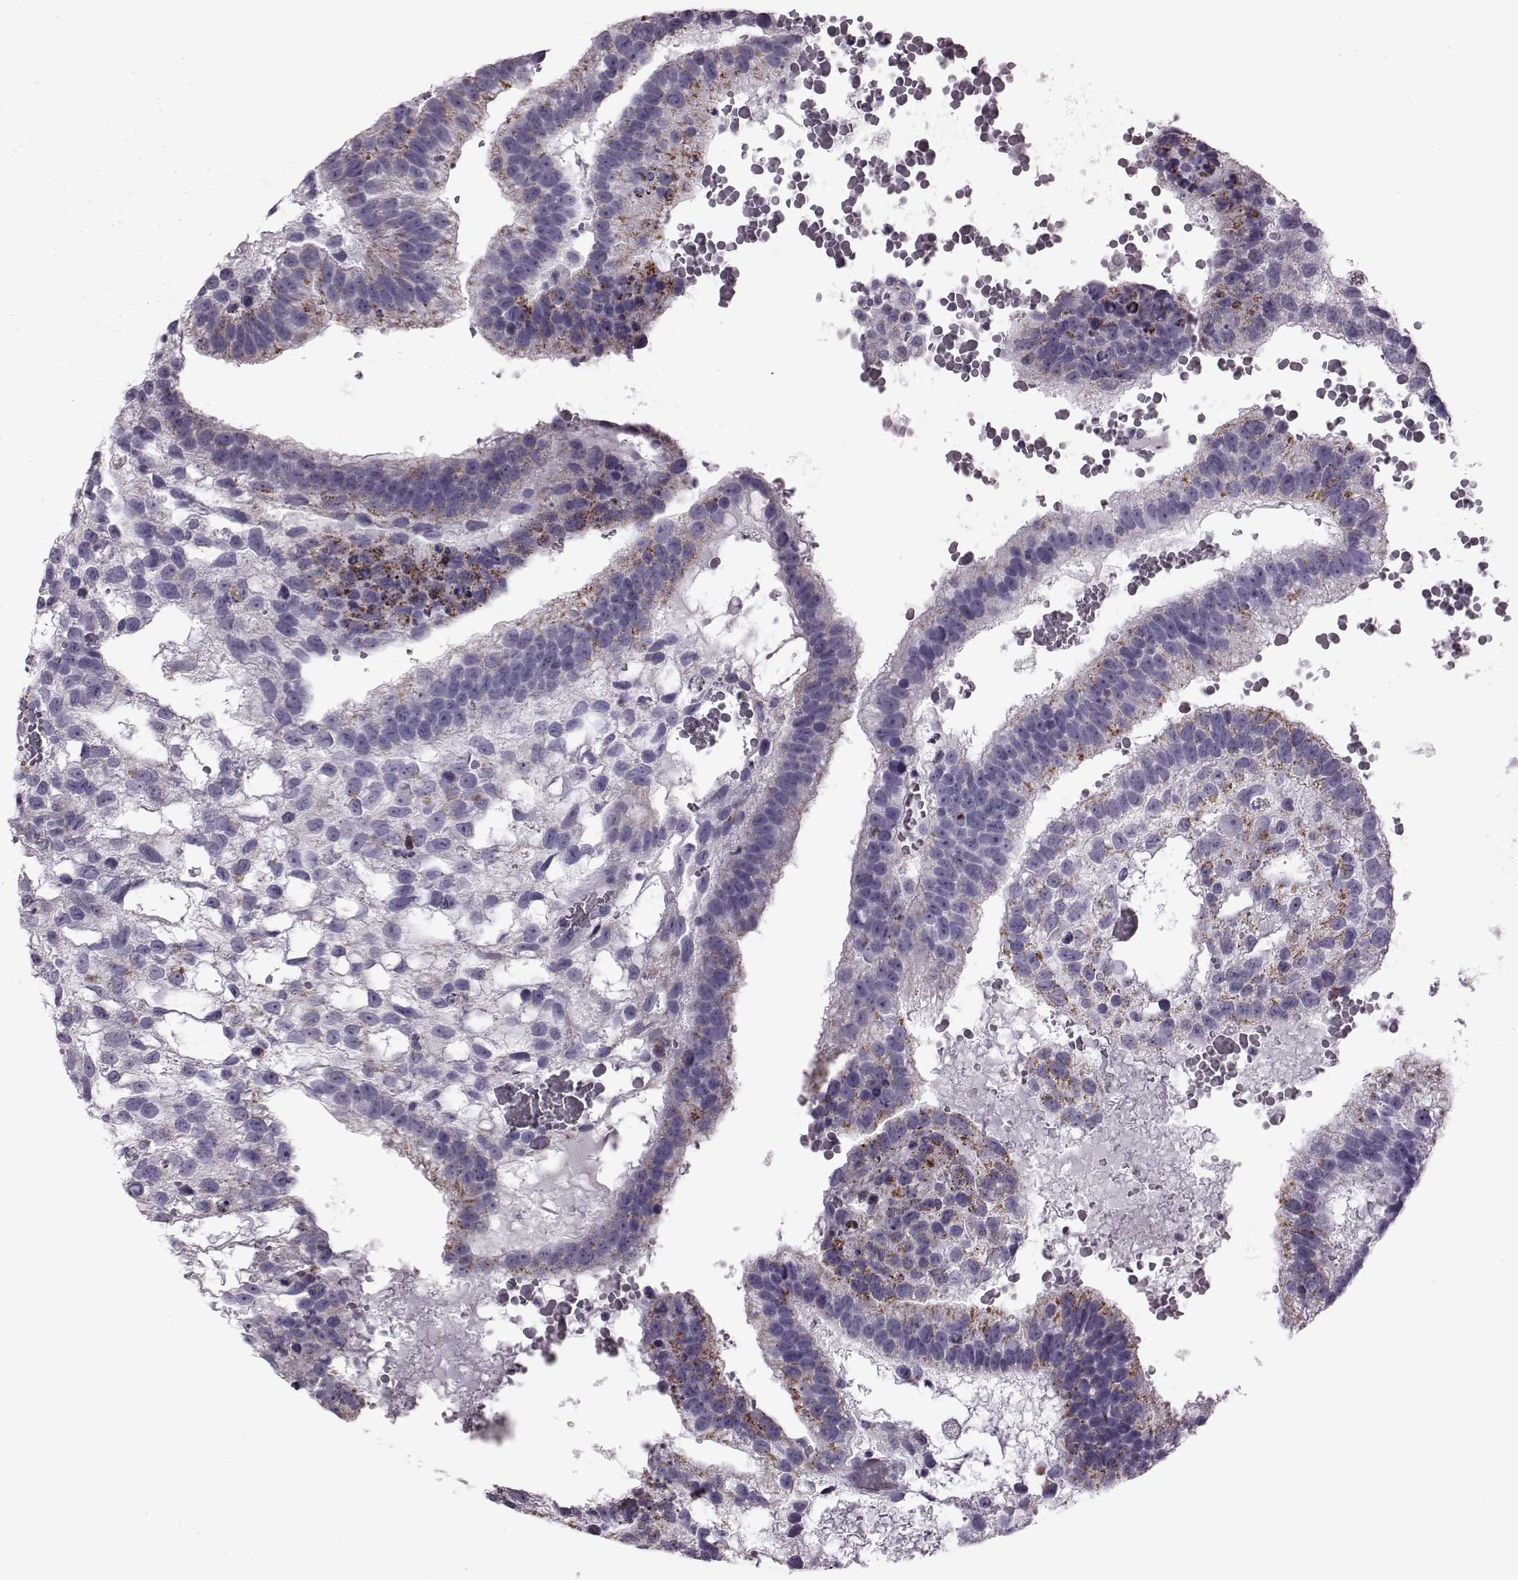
{"staining": {"intensity": "strong", "quantity": "<25%", "location": "cytoplasmic/membranous"}, "tissue": "testis cancer", "cell_type": "Tumor cells", "image_type": "cancer", "snomed": [{"axis": "morphology", "description": "Normal tissue, NOS"}, {"axis": "morphology", "description": "Carcinoma, Embryonal, NOS"}, {"axis": "topography", "description": "Testis"}, {"axis": "topography", "description": "Epididymis"}], "caption": "The photomicrograph reveals a brown stain indicating the presence of a protein in the cytoplasmic/membranous of tumor cells in testis cancer (embryonal carcinoma).", "gene": "RIMS2", "patient": {"sex": "male", "age": 32}}